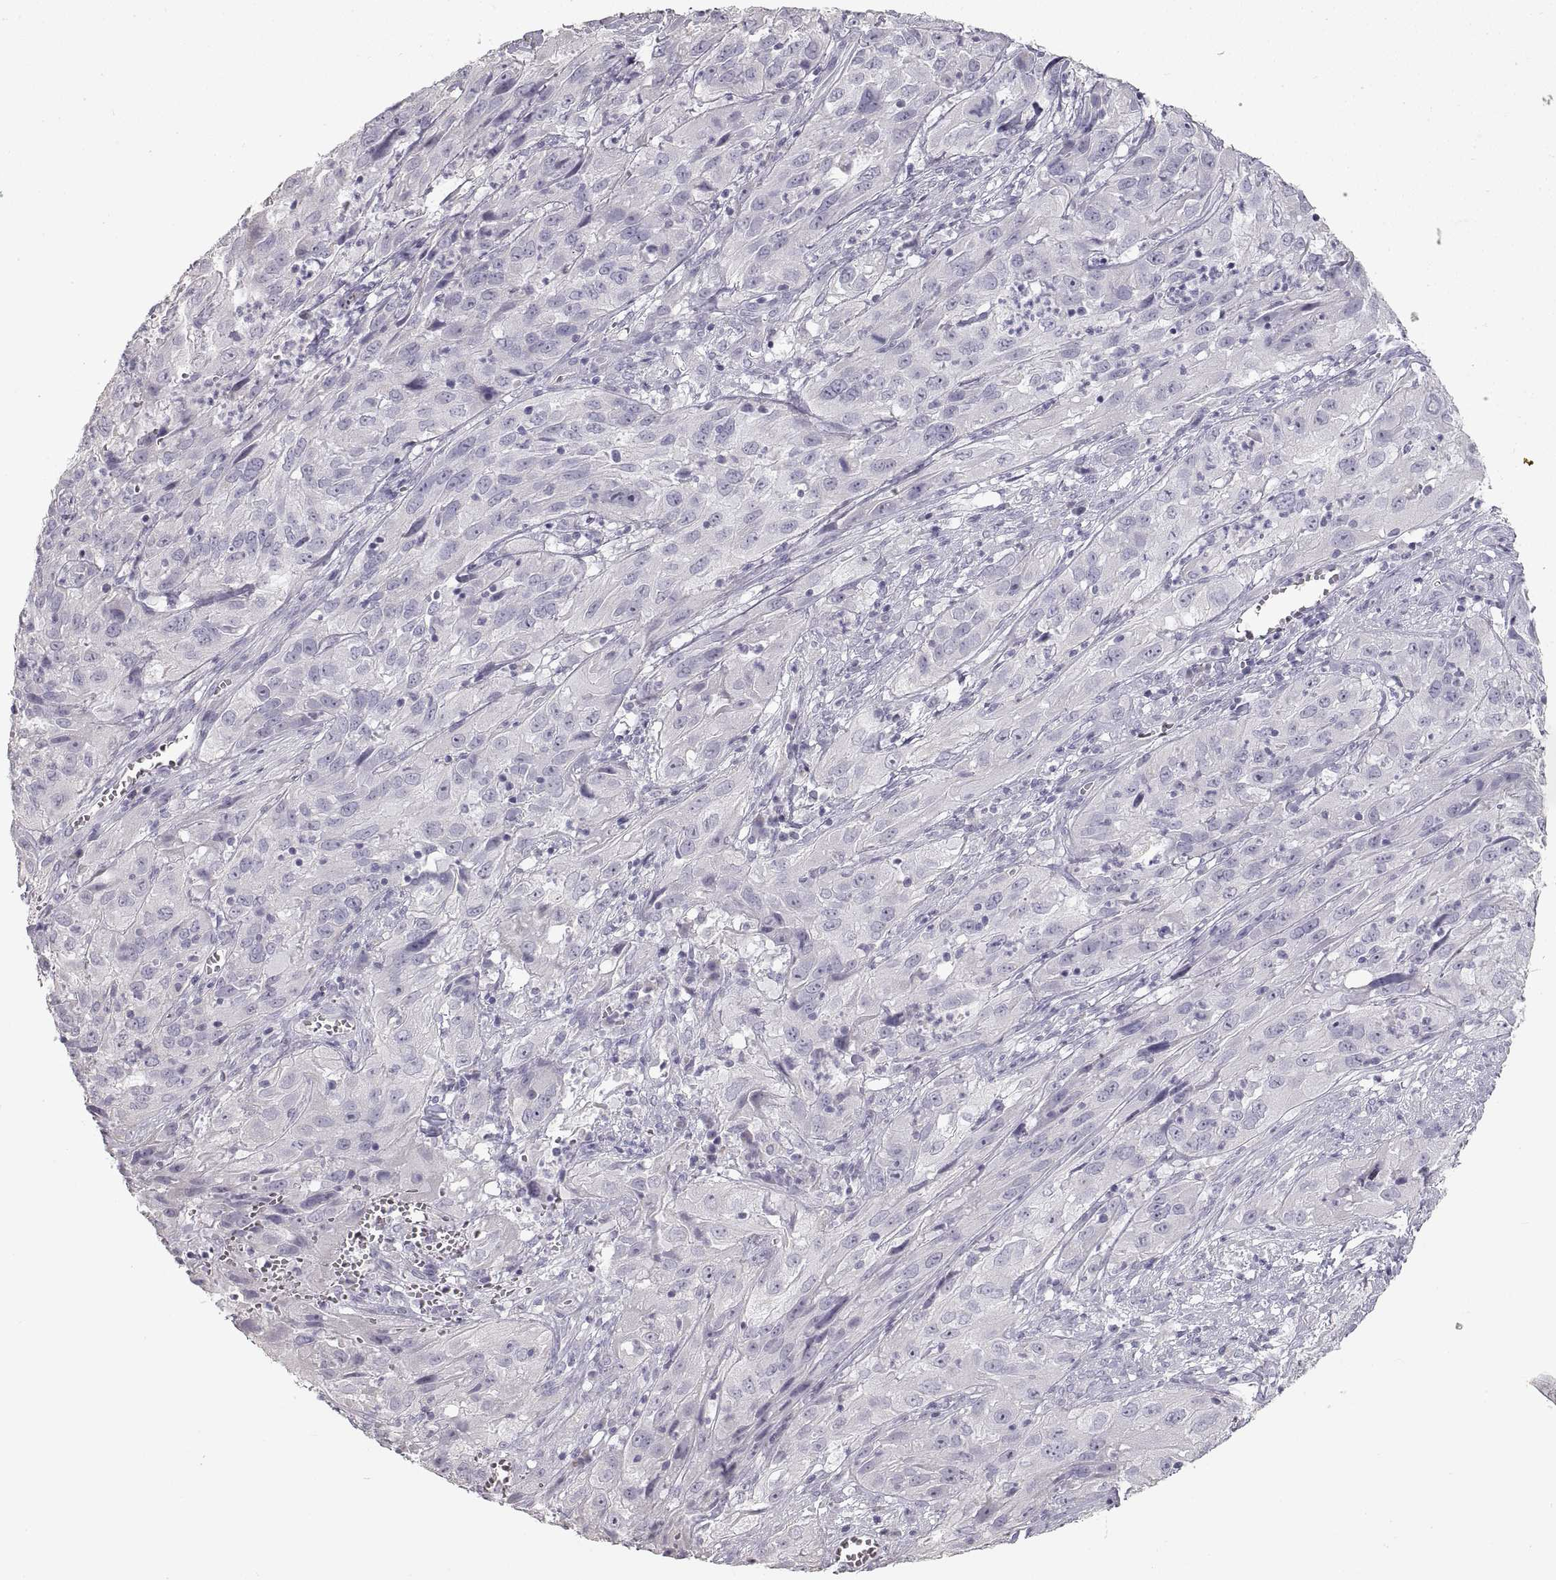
{"staining": {"intensity": "negative", "quantity": "none", "location": "none"}, "tissue": "cervical cancer", "cell_type": "Tumor cells", "image_type": "cancer", "snomed": [{"axis": "morphology", "description": "Squamous cell carcinoma, NOS"}, {"axis": "topography", "description": "Cervix"}], "caption": "This is a image of immunohistochemistry (IHC) staining of squamous cell carcinoma (cervical), which shows no staining in tumor cells.", "gene": "ZP3", "patient": {"sex": "female", "age": 32}}